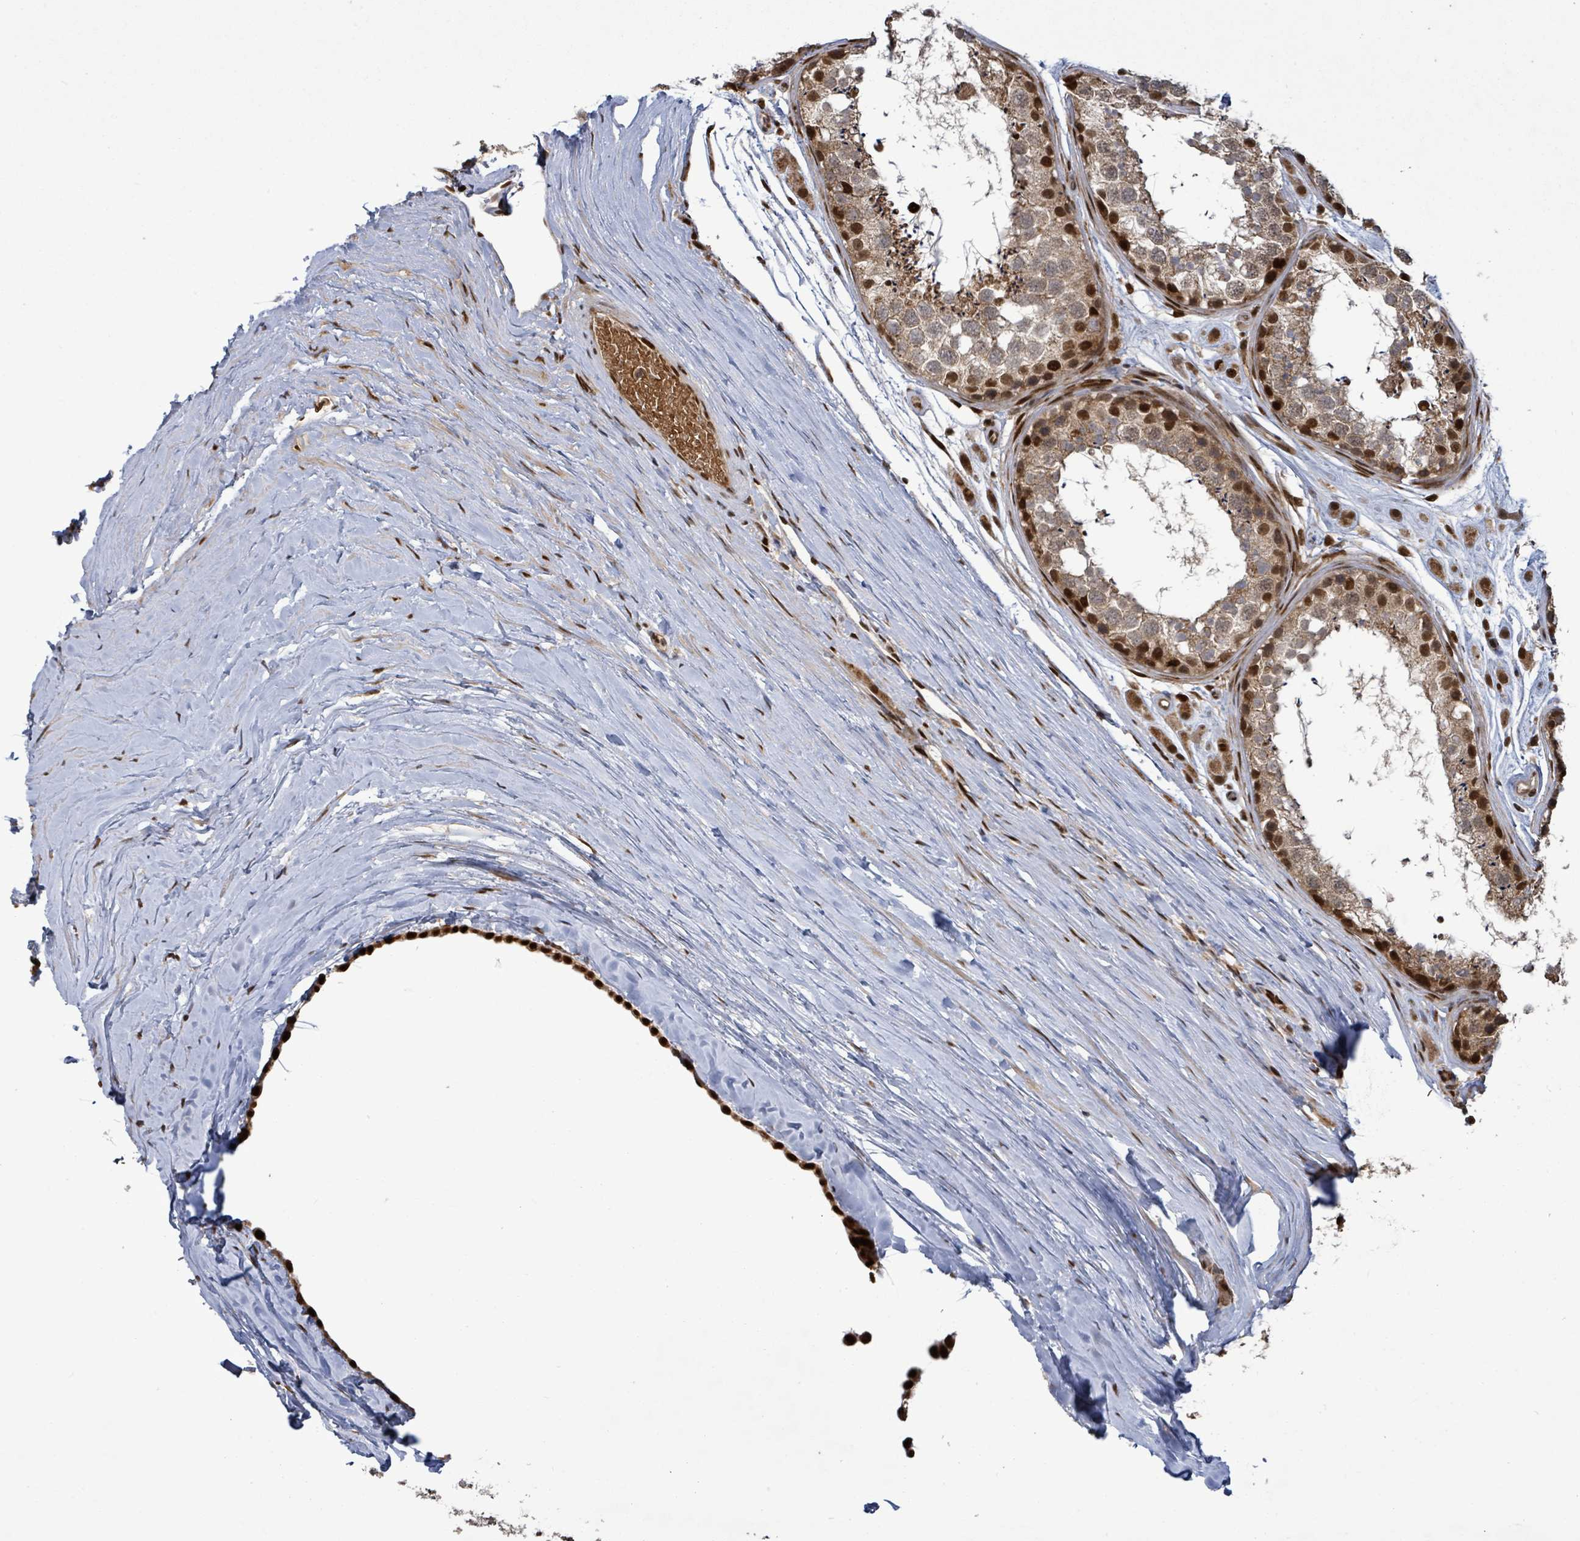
{"staining": {"intensity": "moderate", "quantity": ">75%", "location": "cytoplasmic/membranous,nuclear"}, "tissue": "testis", "cell_type": "Cells in seminiferous ducts", "image_type": "normal", "snomed": [{"axis": "morphology", "description": "Normal tissue, NOS"}, {"axis": "topography", "description": "Testis"}], "caption": "IHC histopathology image of unremarkable testis: human testis stained using IHC reveals medium levels of moderate protein expression localized specifically in the cytoplasmic/membranous,nuclear of cells in seminiferous ducts, appearing as a cytoplasmic/membranous,nuclear brown color.", "gene": "PATZ1", "patient": {"sex": "male", "age": 25}}